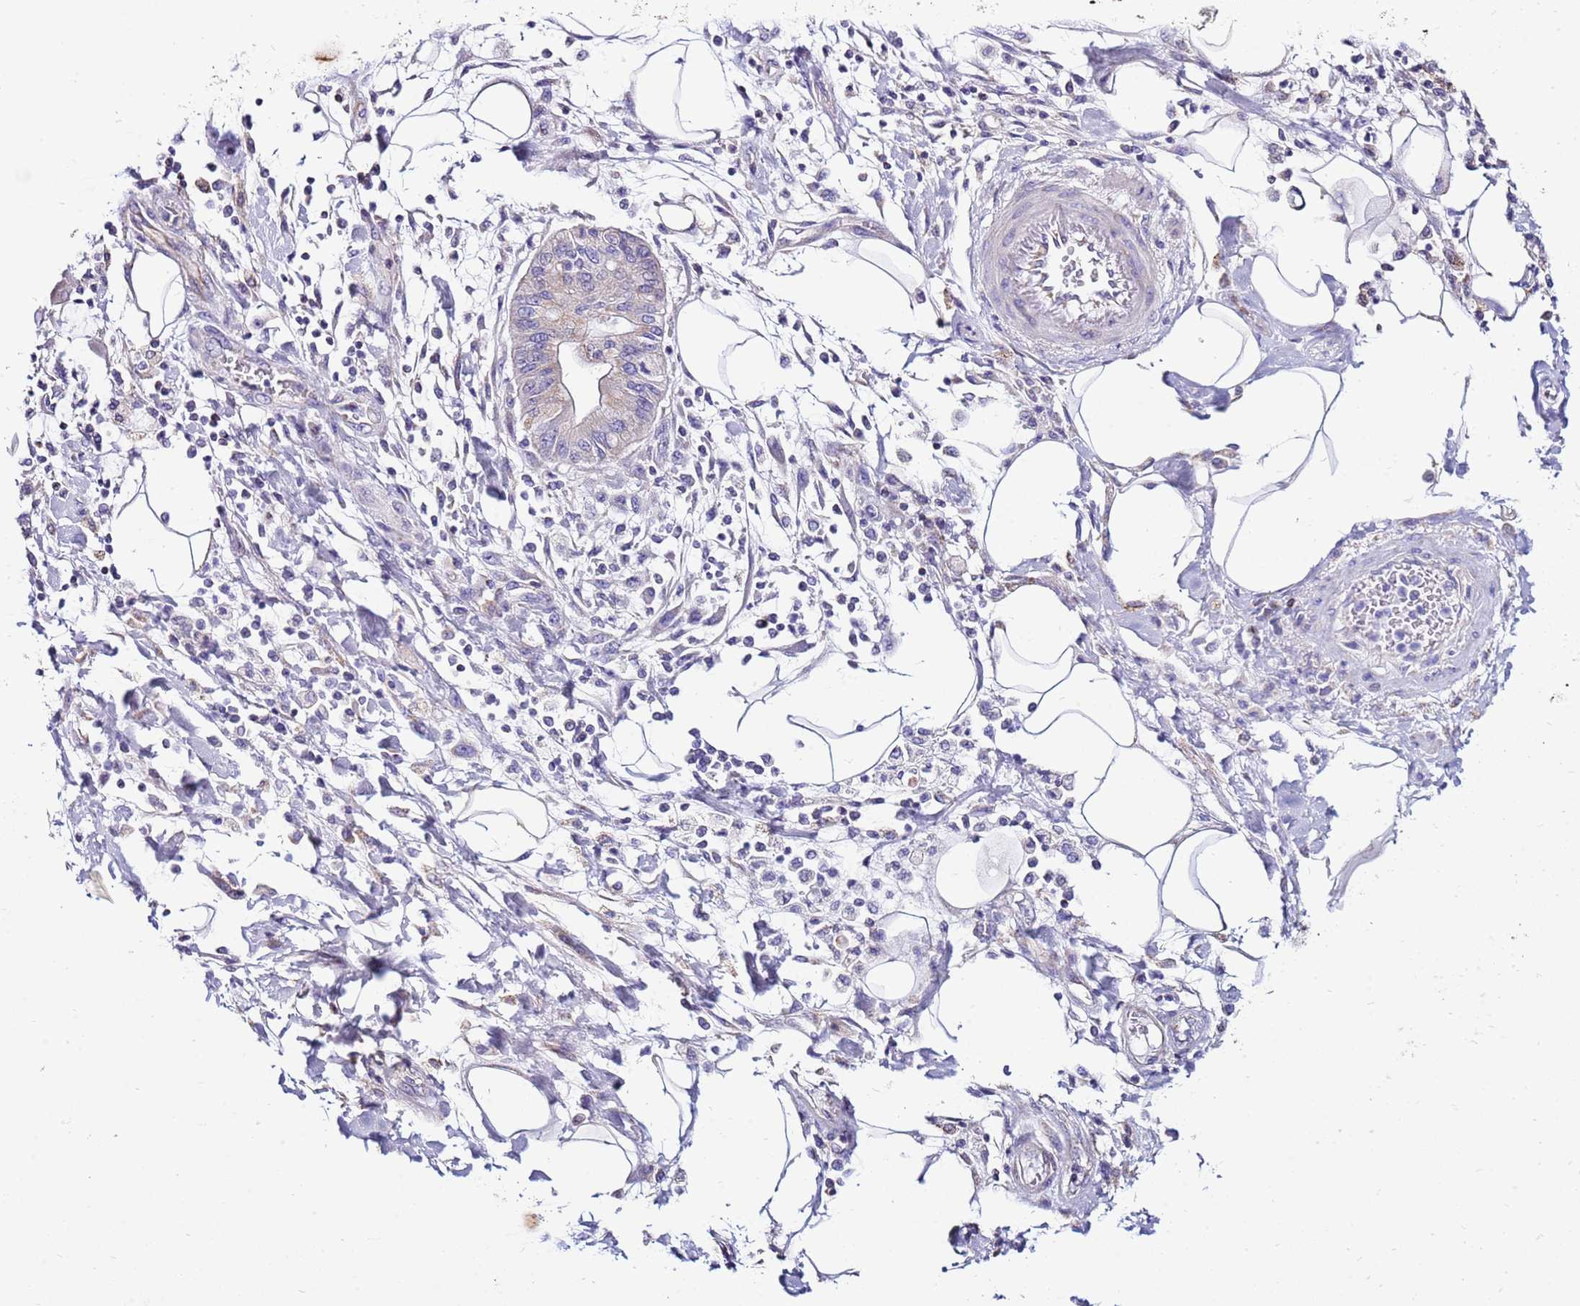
{"staining": {"intensity": "weak", "quantity": "25%-75%", "location": "cytoplasmic/membranous"}, "tissue": "pancreatic cancer", "cell_type": "Tumor cells", "image_type": "cancer", "snomed": [{"axis": "morphology", "description": "Adenocarcinoma, NOS"}, {"axis": "morphology", "description": "Adenocarcinoma, metastatic, NOS"}, {"axis": "topography", "description": "Lymph node"}, {"axis": "topography", "description": "Pancreas"}, {"axis": "topography", "description": "Duodenum"}], "caption": "The image exhibits a brown stain indicating the presence of a protein in the cytoplasmic/membranous of tumor cells in adenocarcinoma (pancreatic).", "gene": "IGF1R", "patient": {"sex": "female", "age": 64}}